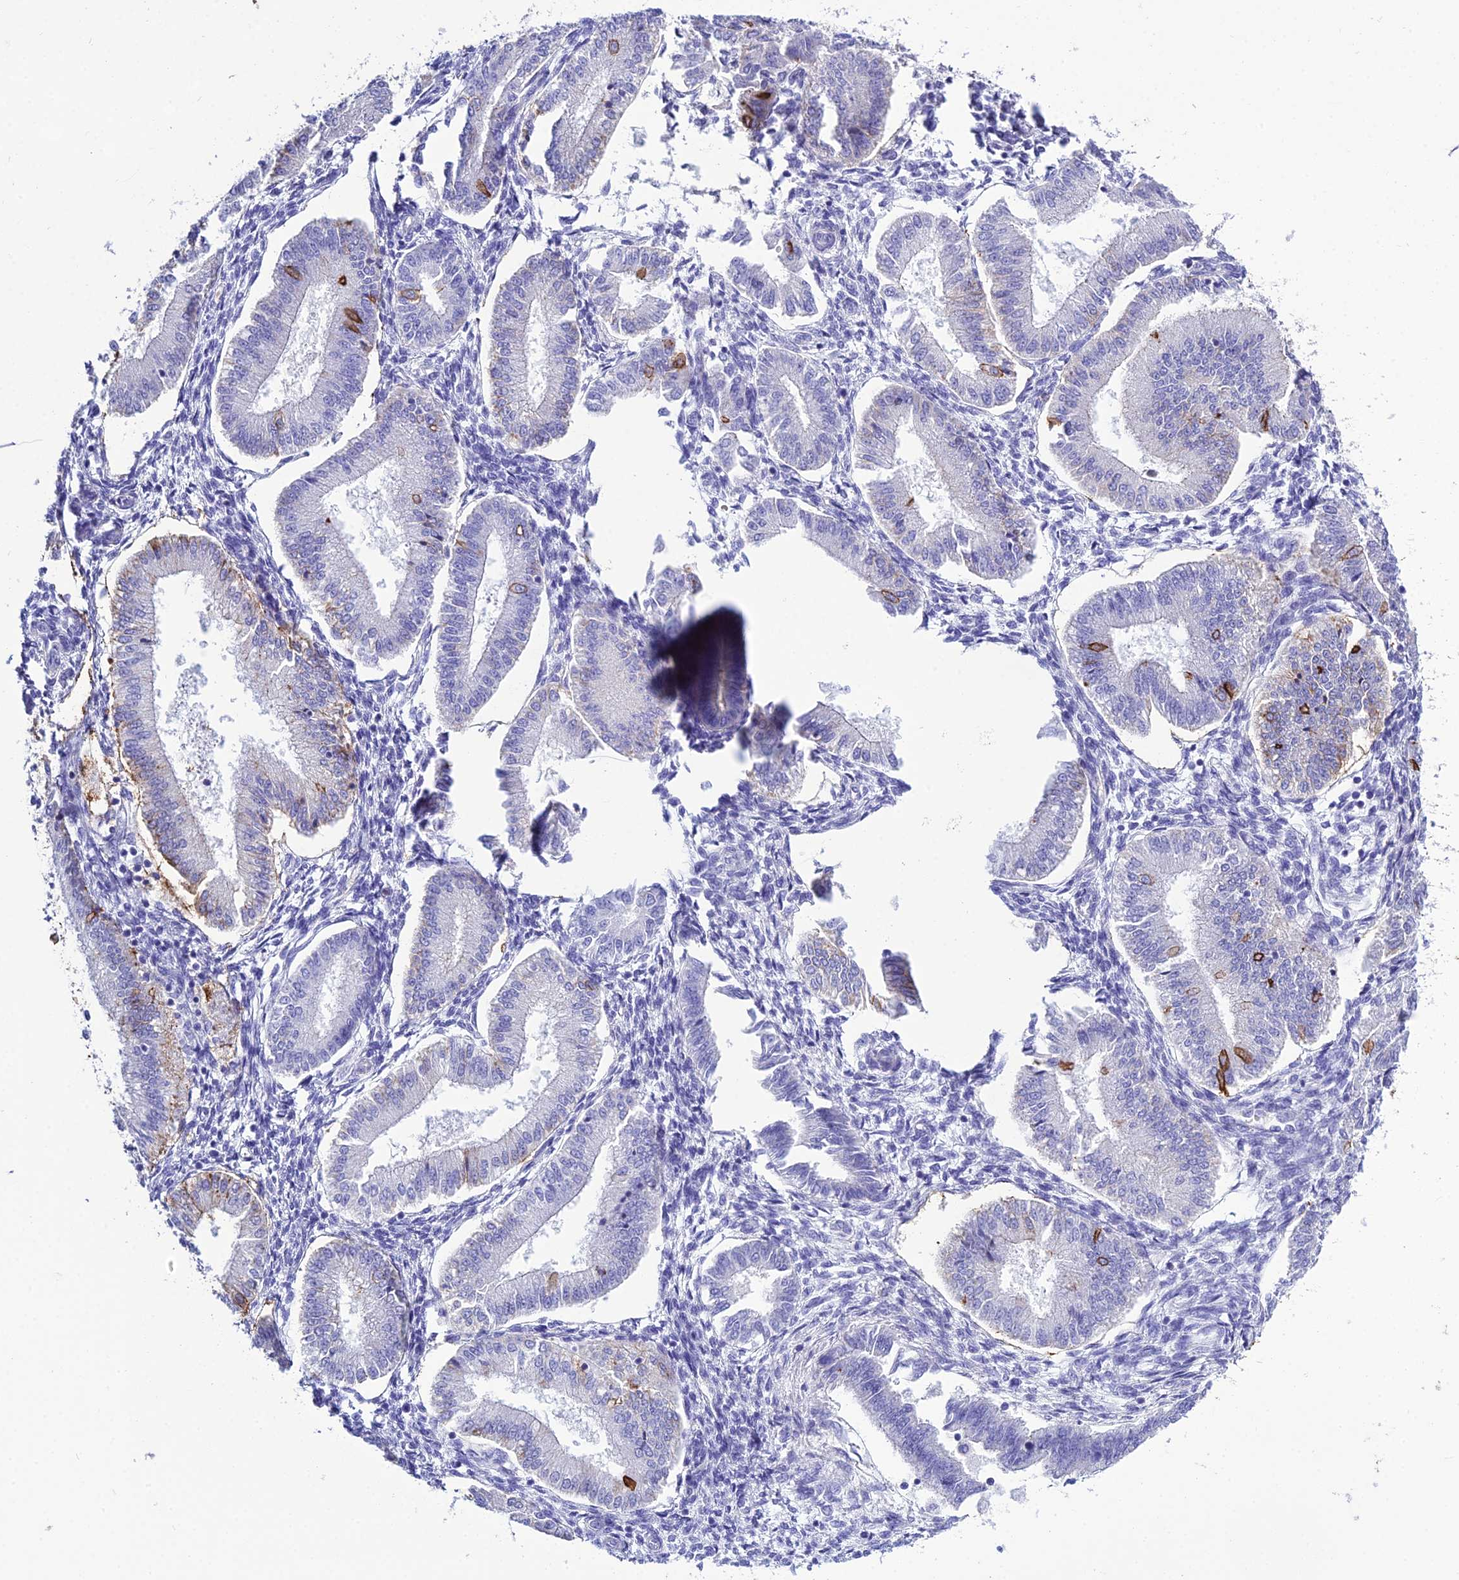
{"staining": {"intensity": "negative", "quantity": "none", "location": "none"}, "tissue": "endometrium", "cell_type": "Cells in endometrial stroma", "image_type": "normal", "snomed": [{"axis": "morphology", "description": "Normal tissue, NOS"}, {"axis": "topography", "description": "Endometrium"}], "caption": "High power microscopy micrograph of an immunohistochemistry (IHC) image of normal endometrium, revealing no significant positivity in cells in endometrial stroma.", "gene": "OR1Q1", "patient": {"sex": "female", "age": 39}}